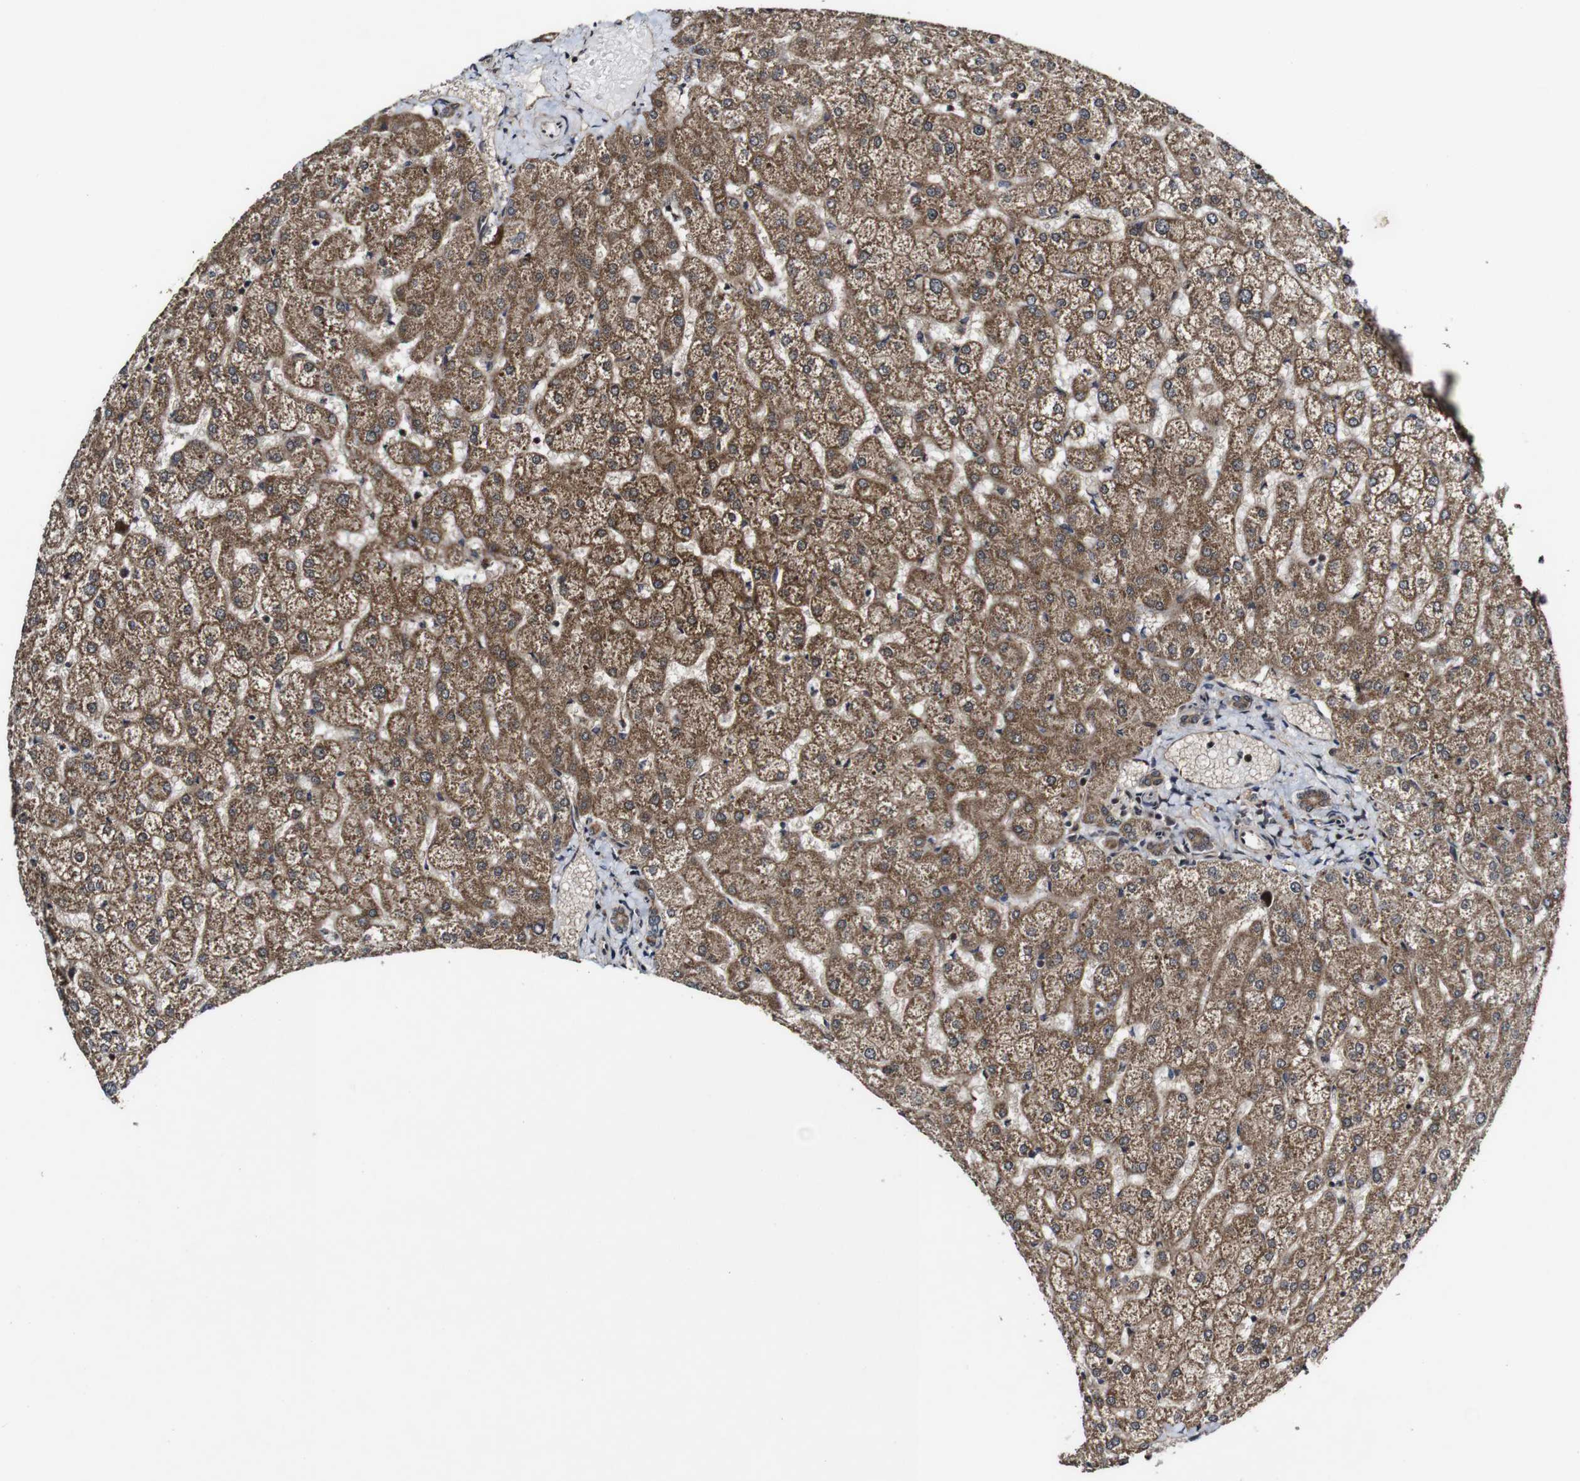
{"staining": {"intensity": "moderate", "quantity": ">75%", "location": "cytoplasmic/membranous"}, "tissue": "liver", "cell_type": "Cholangiocytes", "image_type": "normal", "snomed": [{"axis": "morphology", "description": "Normal tissue, NOS"}, {"axis": "topography", "description": "Liver"}], "caption": "Immunohistochemistry staining of unremarkable liver, which reveals medium levels of moderate cytoplasmic/membranous positivity in about >75% of cholangiocytes indicating moderate cytoplasmic/membranous protein expression. The staining was performed using DAB (3,3'-diaminobenzidine) (brown) for protein detection and nuclei were counterstained in hematoxylin (blue).", "gene": "BTN3A3", "patient": {"sex": "female", "age": 32}}